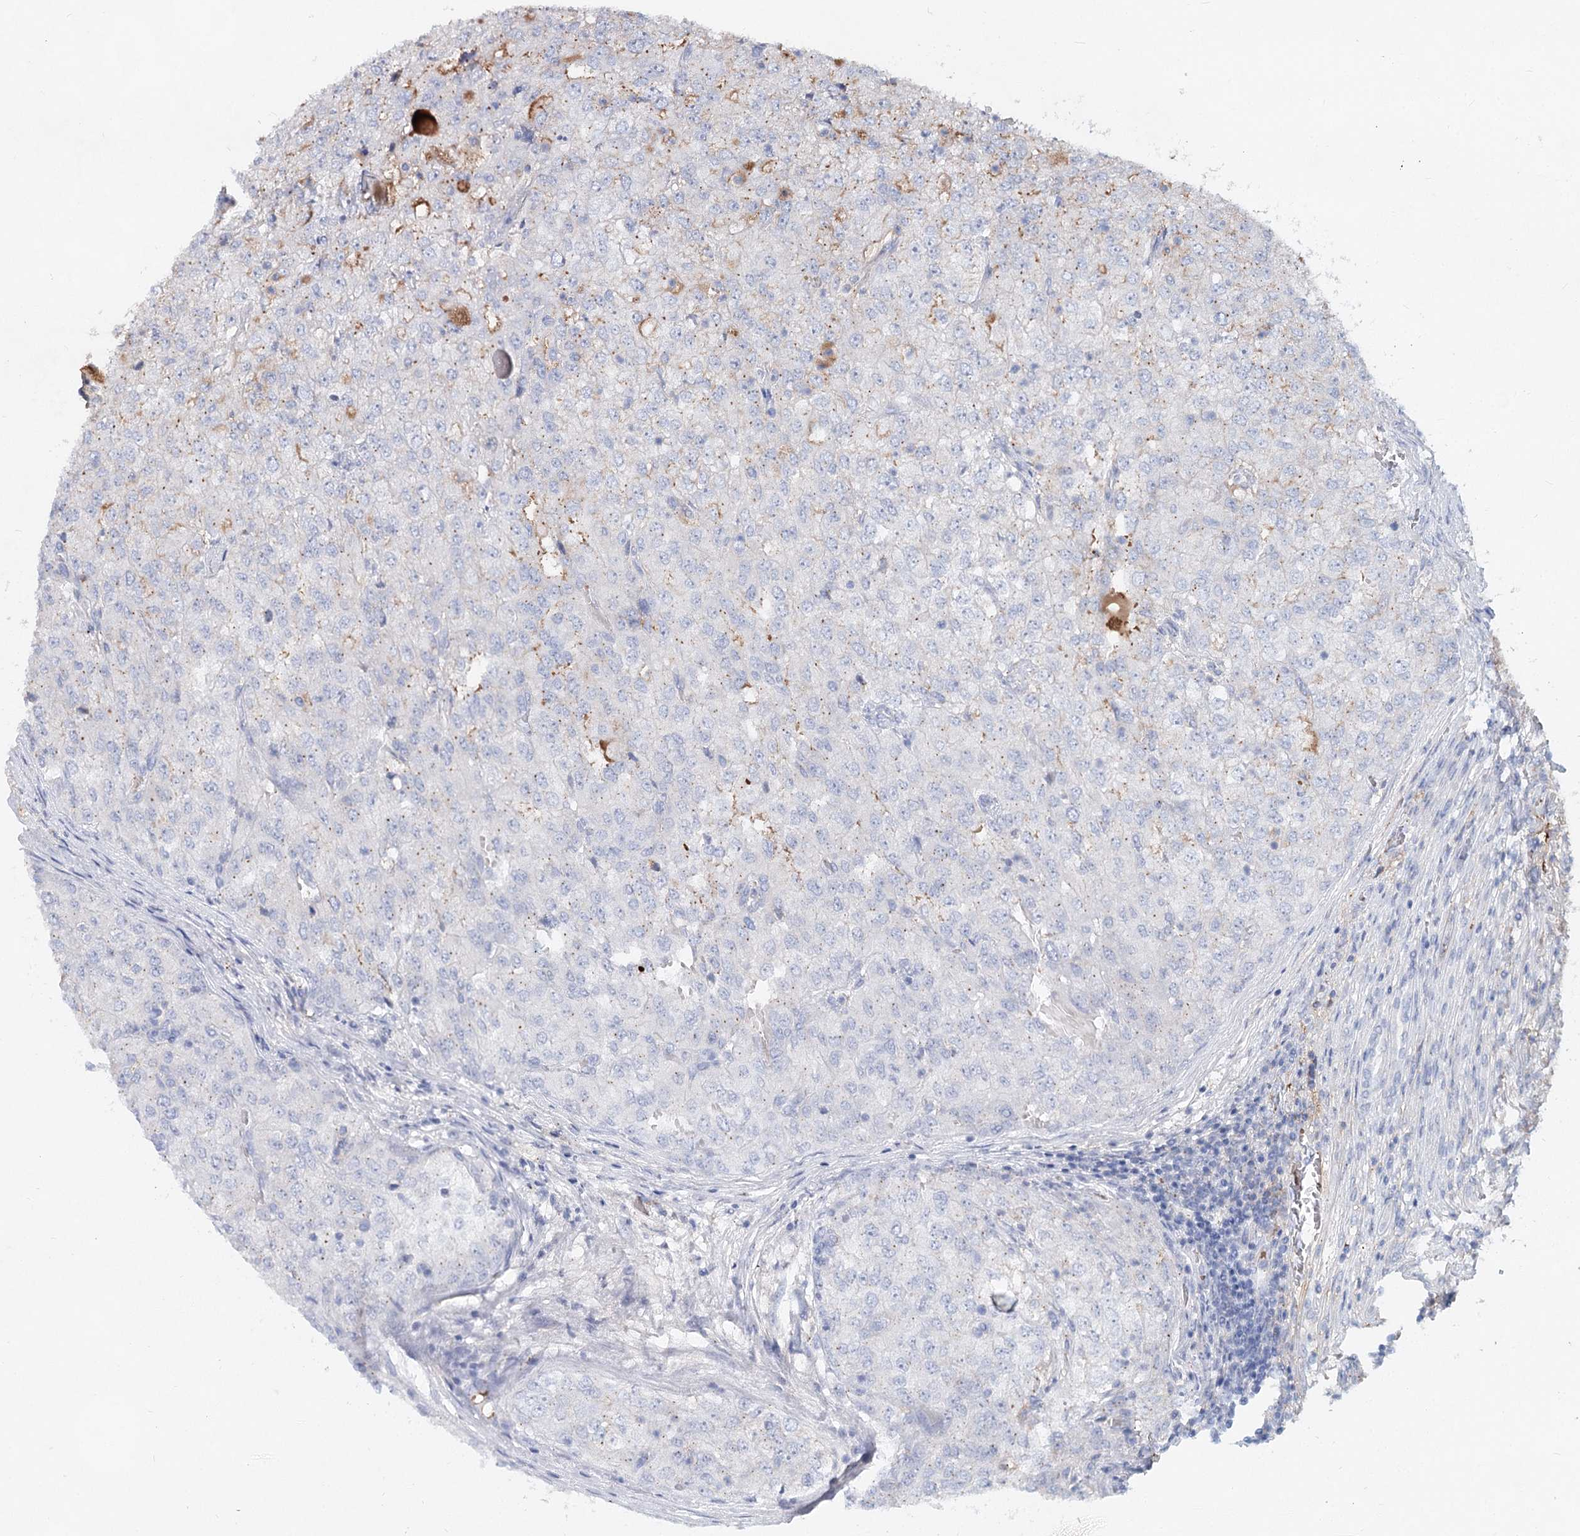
{"staining": {"intensity": "negative", "quantity": "none", "location": "none"}, "tissue": "renal cancer", "cell_type": "Tumor cells", "image_type": "cancer", "snomed": [{"axis": "morphology", "description": "Adenocarcinoma, NOS"}, {"axis": "topography", "description": "Kidney"}], "caption": "Human renal cancer (adenocarcinoma) stained for a protein using immunohistochemistry (IHC) demonstrates no staining in tumor cells.", "gene": "TASOR2", "patient": {"sex": "female", "age": 54}}